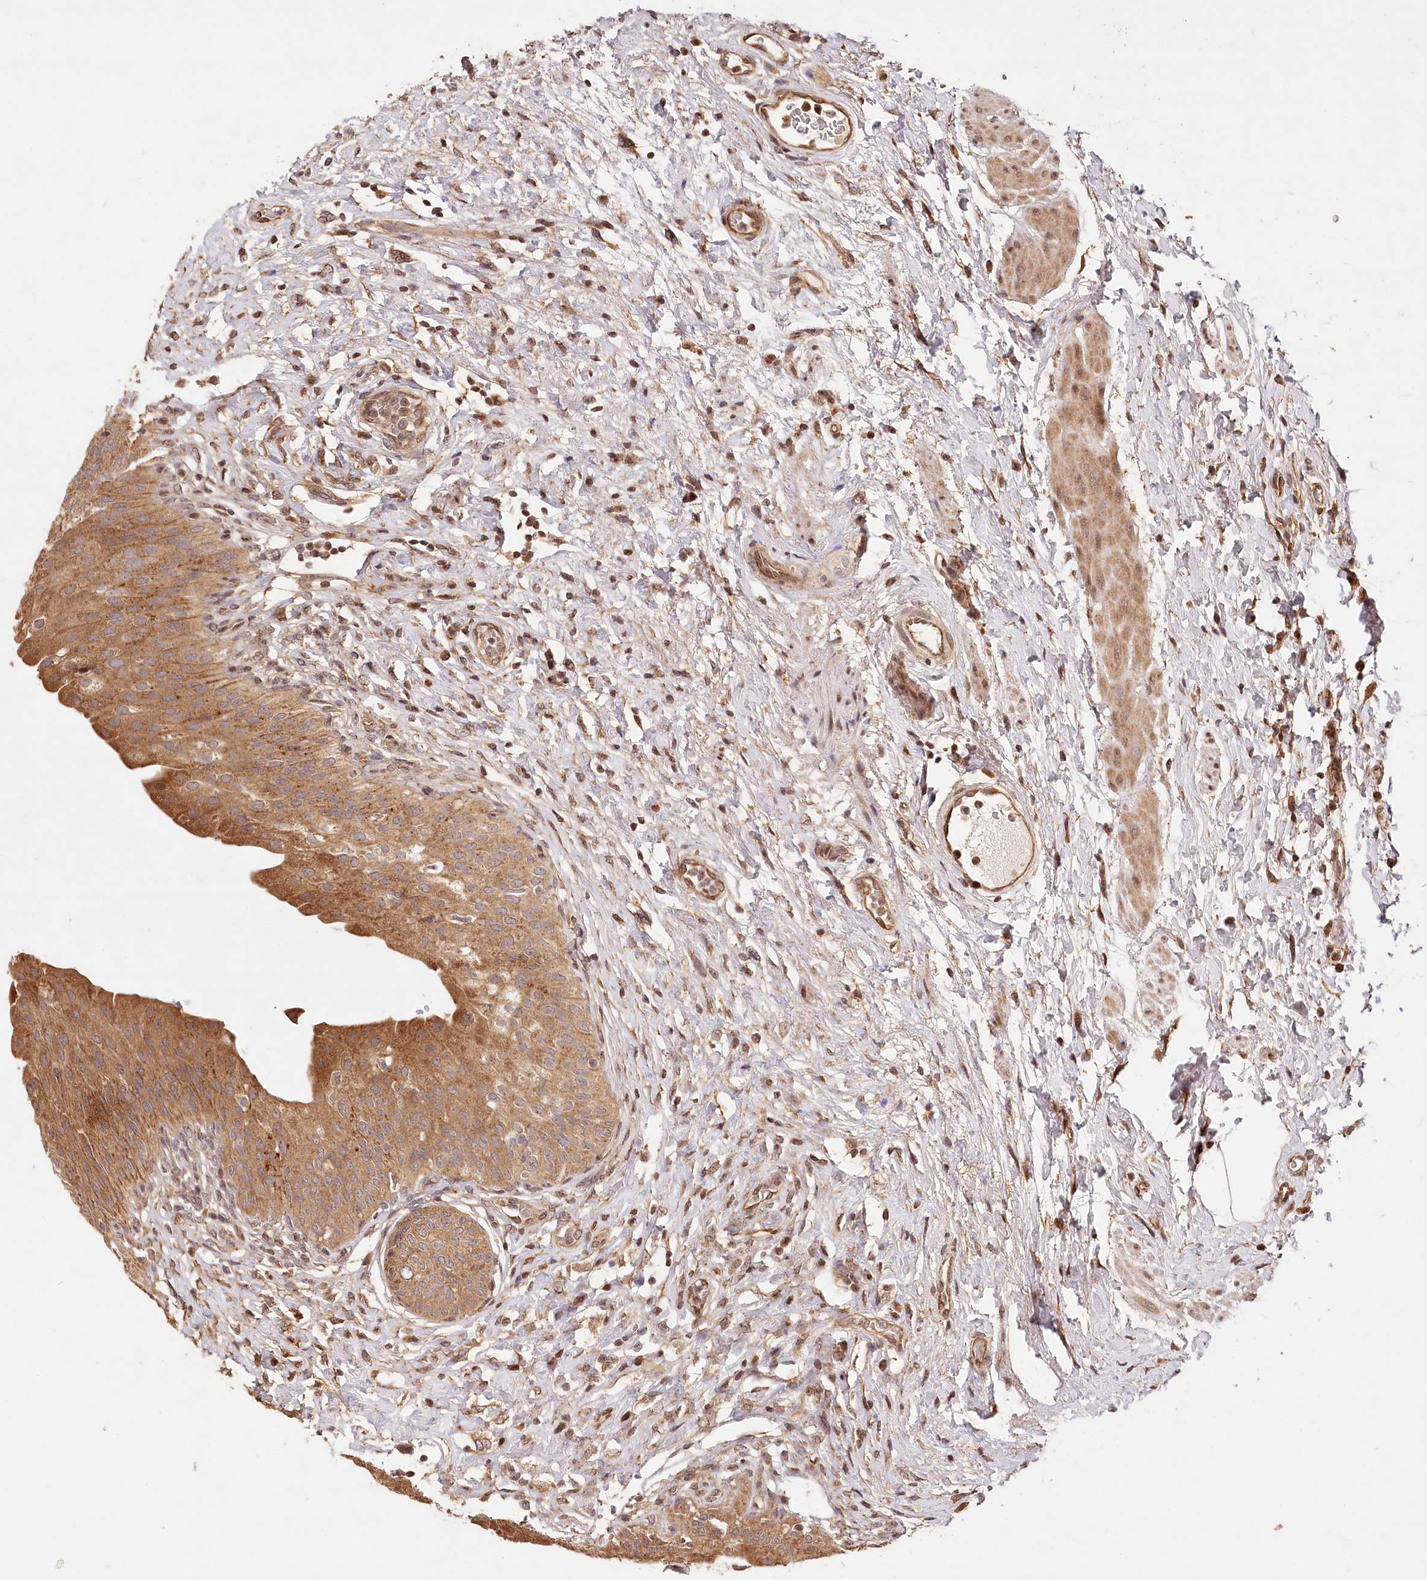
{"staining": {"intensity": "strong", "quantity": ">75%", "location": "cytoplasmic/membranous"}, "tissue": "urinary bladder", "cell_type": "Urothelial cells", "image_type": "normal", "snomed": [{"axis": "morphology", "description": "Normal tissue, NOS"}, {"axis": "morphology", "description": "Urothelial carcinoma, High grade"}, {"axis": "topography", "description": "Urinary bladder"}], "caption": "Urinary bladder stained with DAB (3,3'-diaminobenzidine) immunohistochemistry reveals high levels of strong cytoplasmic/membranous positivity in about >75% of urothelial cells.", "gene": "LSS", "patient": {"sex": "male", "age": 46}}